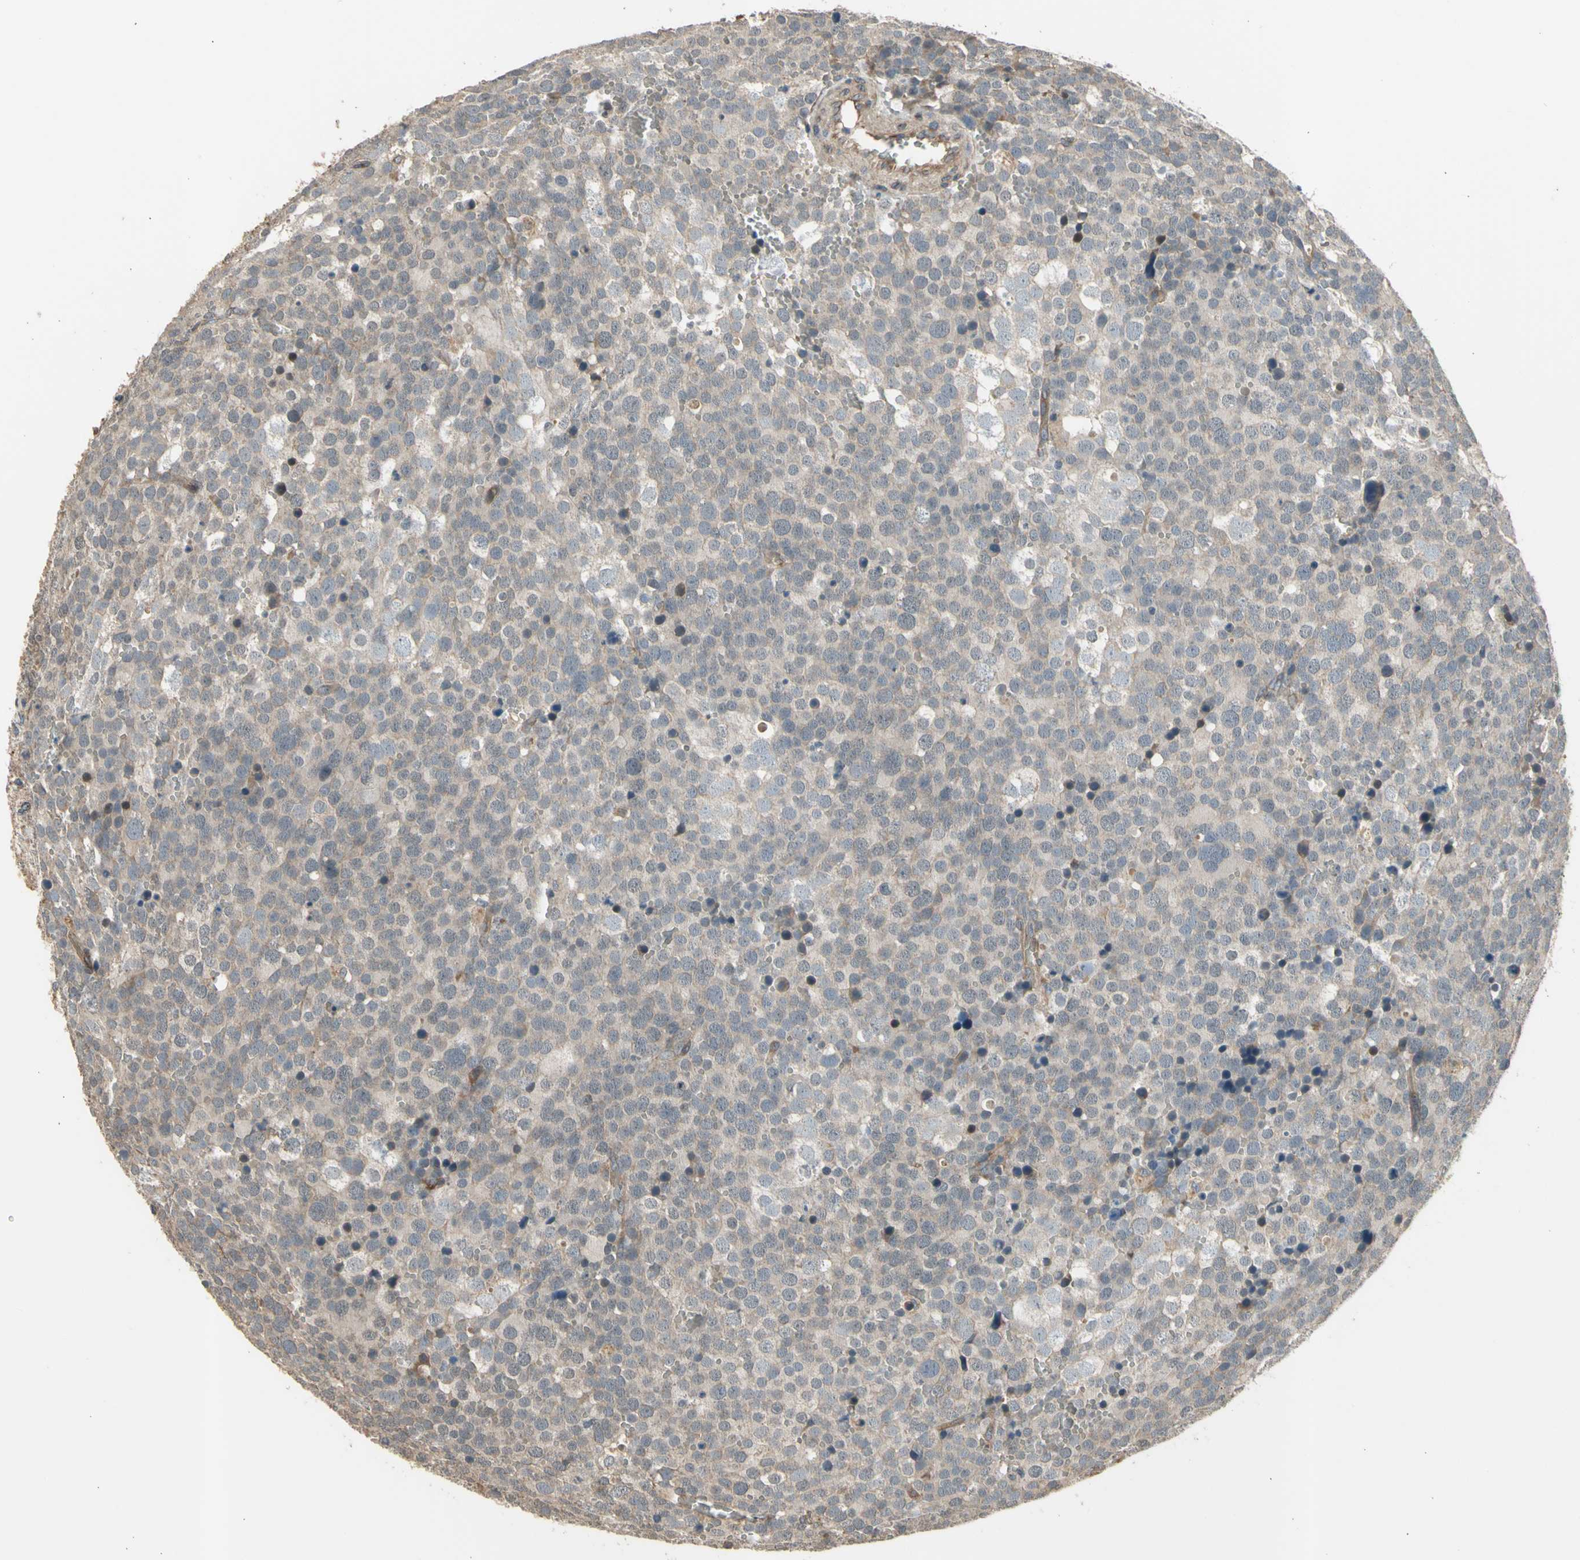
{"staining": {"intensity": "weak", "quantity": "<25%", "location": "cytoplasmic/membranous"}, "tissue": "testis cancer", "cell_type": "Tumor cells", "image_type": "cancer", "snomed": [{"axis": "morphology", "description": "Seminoma, NOS"}, {"axis": "topography", "description": "Testis"}], "caption": "Protein analysis of testis cancer (seminoma) shows no significant expression in tumor cells.", "gene": "EFNB2", "patient": {"sex": "male", "age": 71}}